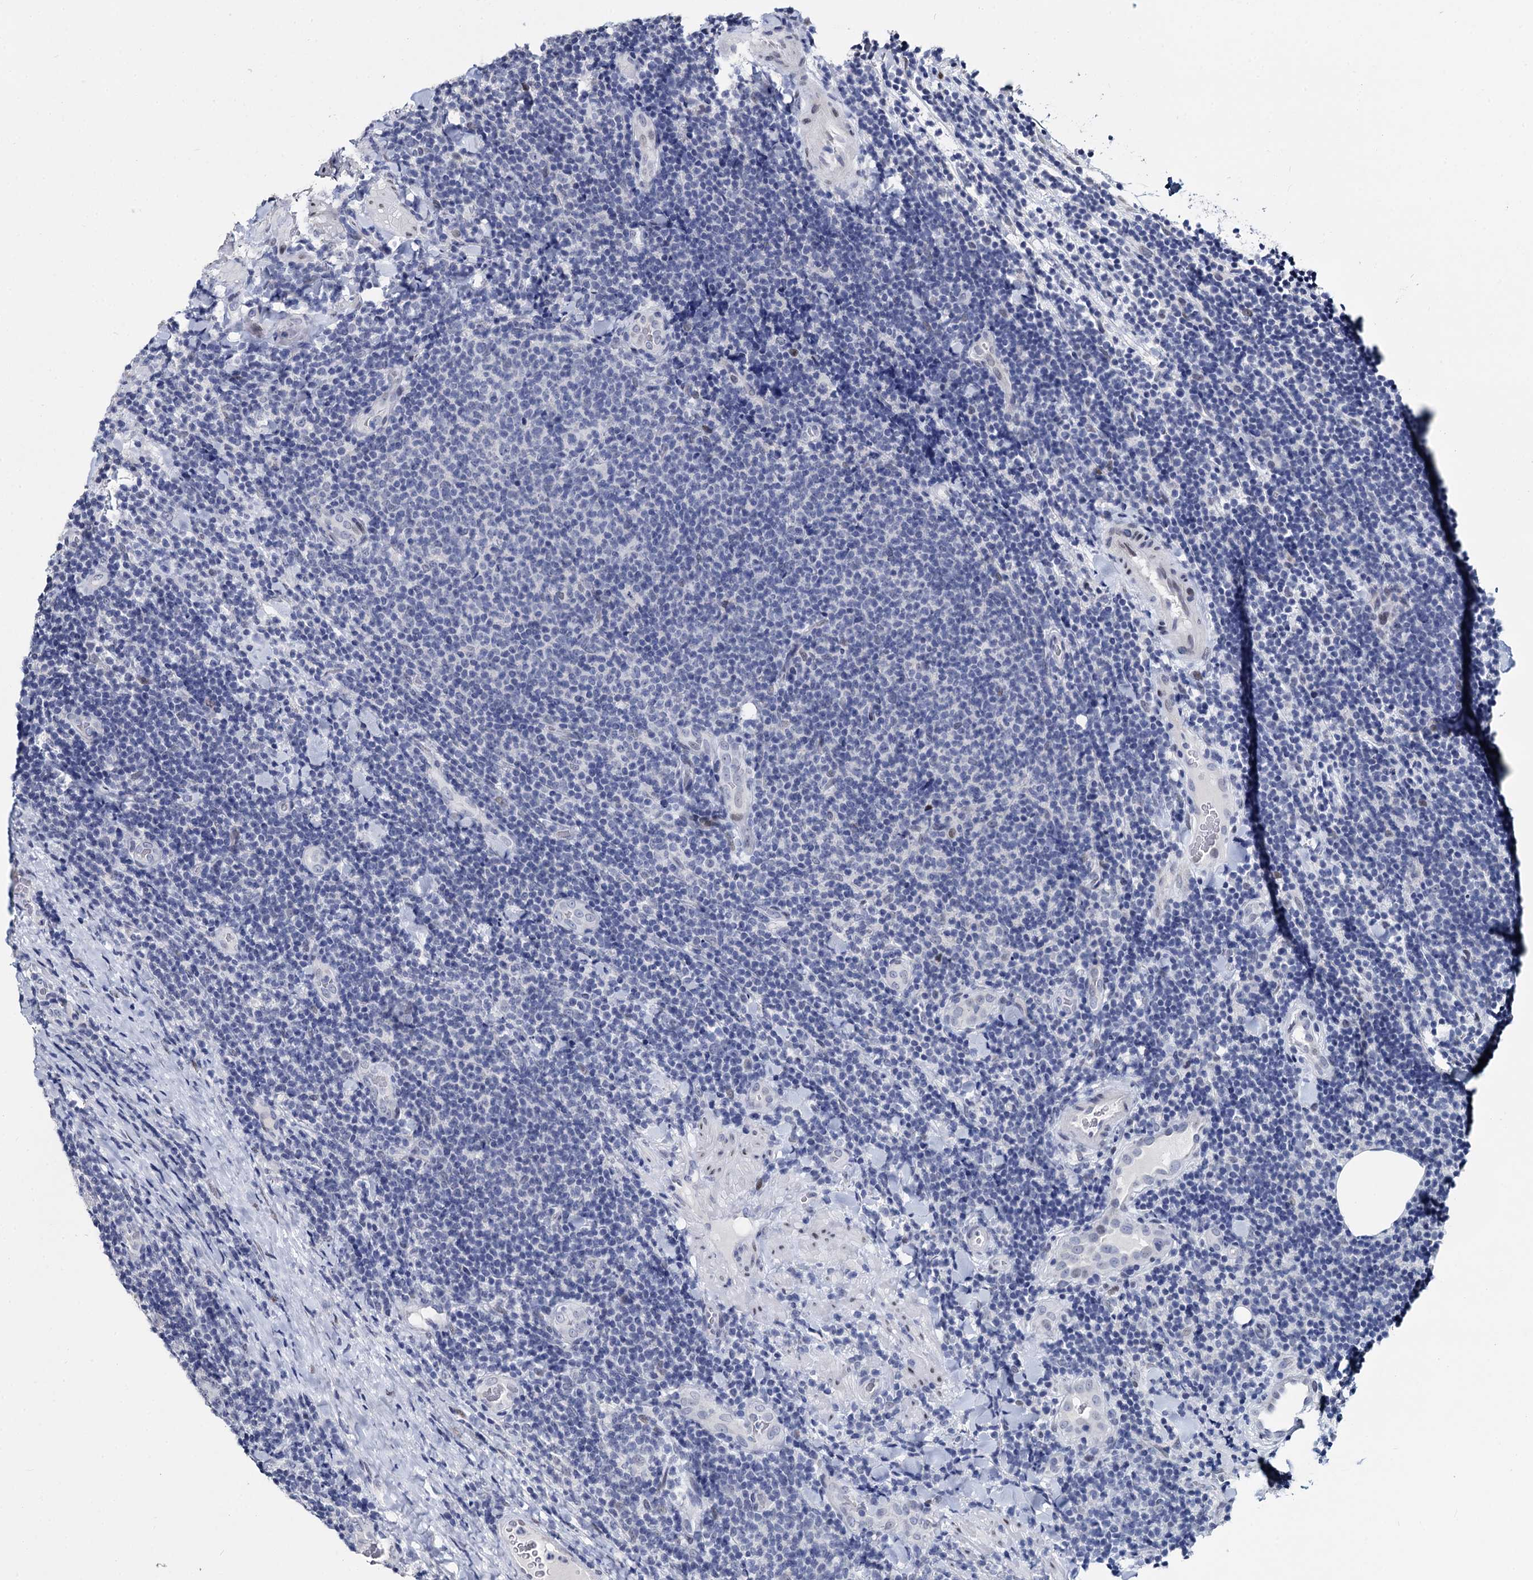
{"staining": {"intensity": "negative", "quantity": "none", "location": "none"}, "tissue": "lymphoma", "cell_type": "Tumor cells", "image_type": "cancer", "snomed": [{"axis": "morphology", "description": "Malignant lymphoma, non-Hodgkin's type, Low grade"}, {"axis": "topography", "description": "Lymph node"}], "caption": "A high-resolution photomicrograph shows immunohistochemistry staining of low-grade malignant lymphoma, non-Hodgkin's type, which displays no significant expression in tumor cells. (Stains: DAB (3,3'-diaminobenzidine) immunohistochemistry with hematoxylin counter stain, Microscopy: brightfield microscopy at high magnification).", "gene": "MAGEA4", "patient": {"sex": "male", "age": 66}}